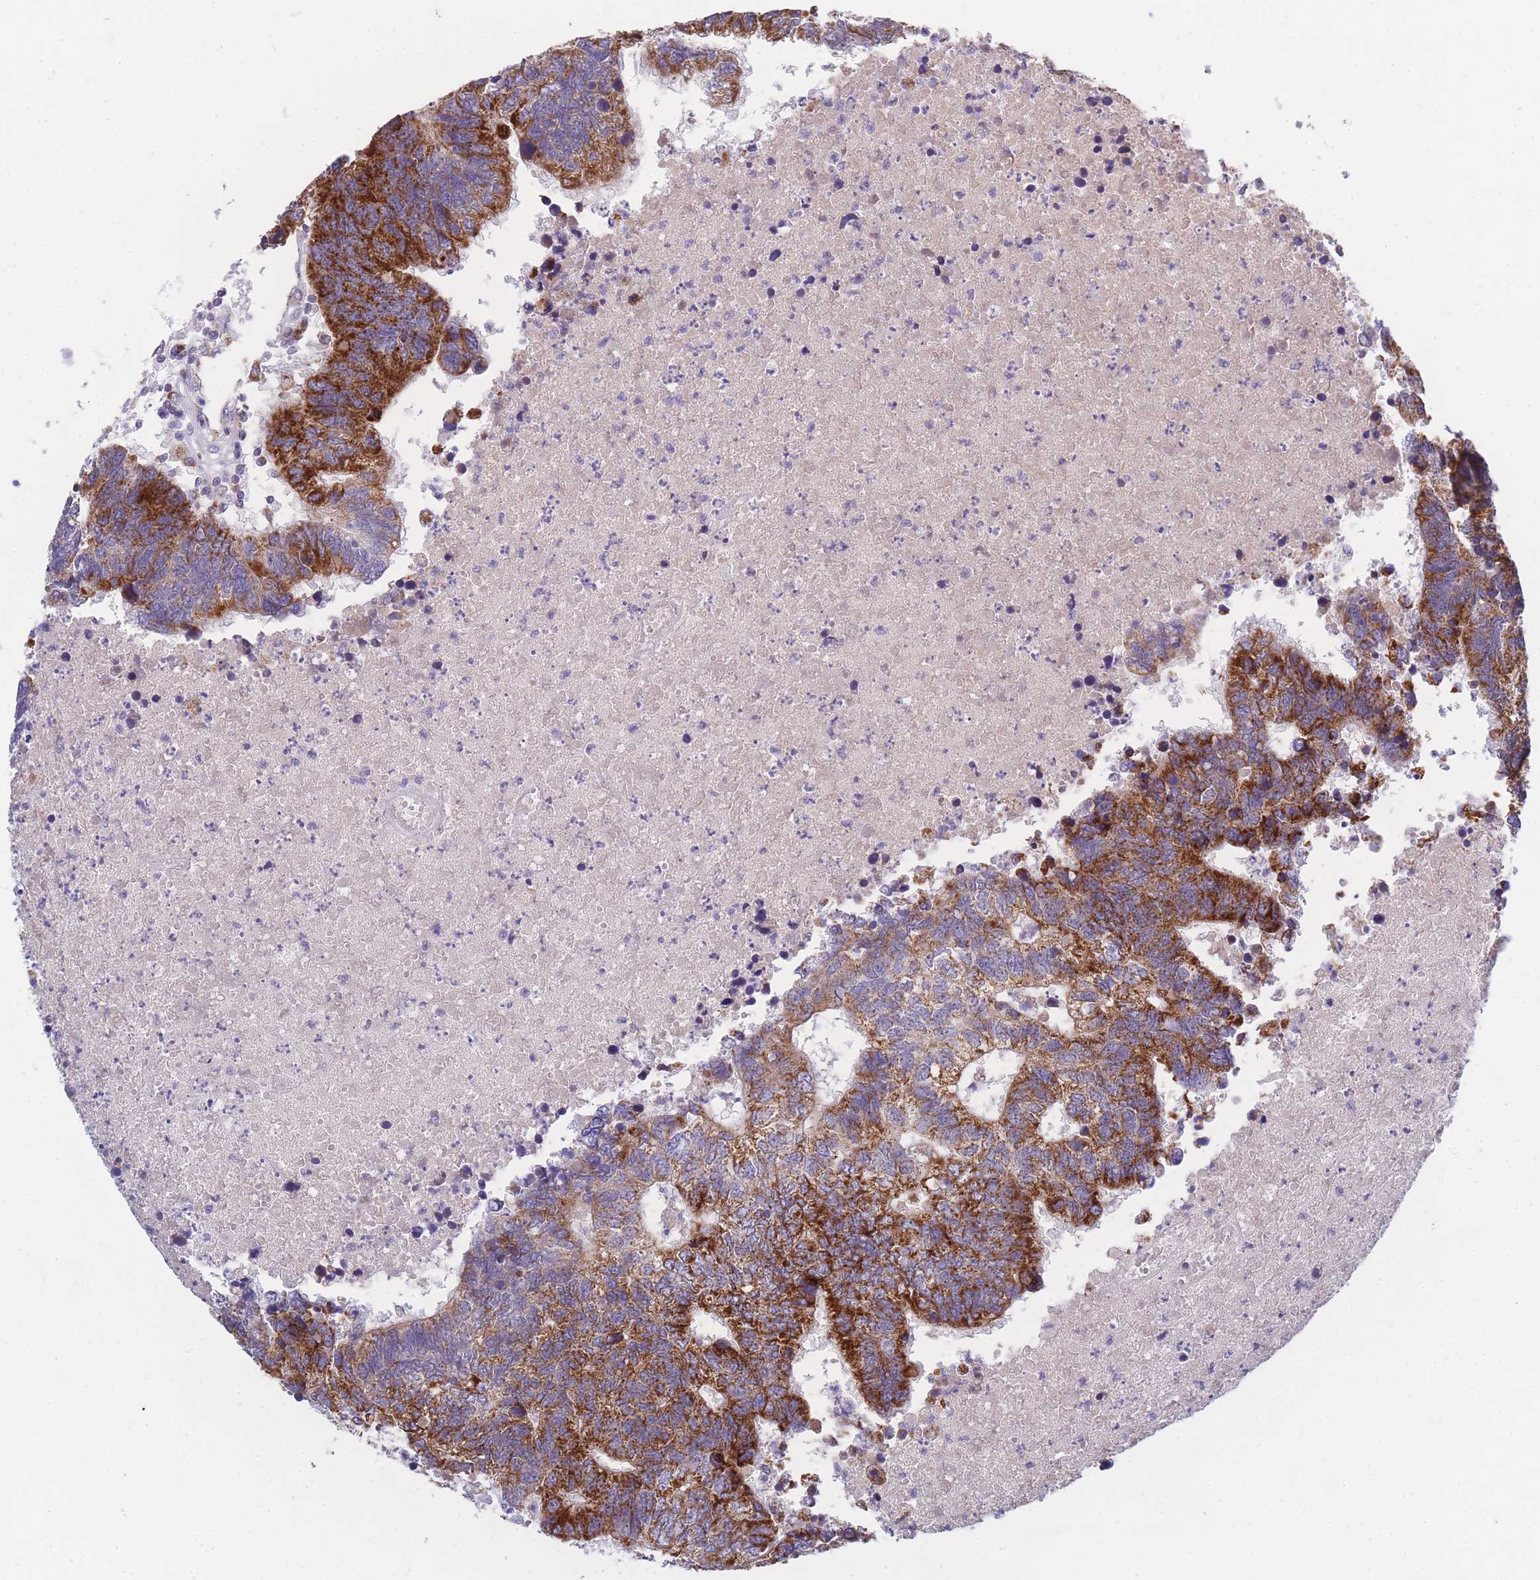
{"staining": {"intensity": "strong", "quantity": ">75%", "location": "cytoplasmic/membranous"}, "tissue": "colorectal cancer", "cell_type": "Tumor cells", "image_type": "cancer", "snomed": [{"axis": "morphology", "description": "Adenocarcinoma, NOS"}, {"axis": "topography", "description": "Colon"}], "caption": "Brown immunohistochemical staining in adenocarcinoma (colorectal) reveals strong cytoplasmic/membranous positivity in approximately >75% of tumor cells. The staining is performed using DAB (3,3'-diaminobenzidine) brown chromogen to label protein expression. The nuclei are counter-stained blue using hematoxylin.", "gene": "MRPS11", "patient": {"sex": "female", "age": 48}}